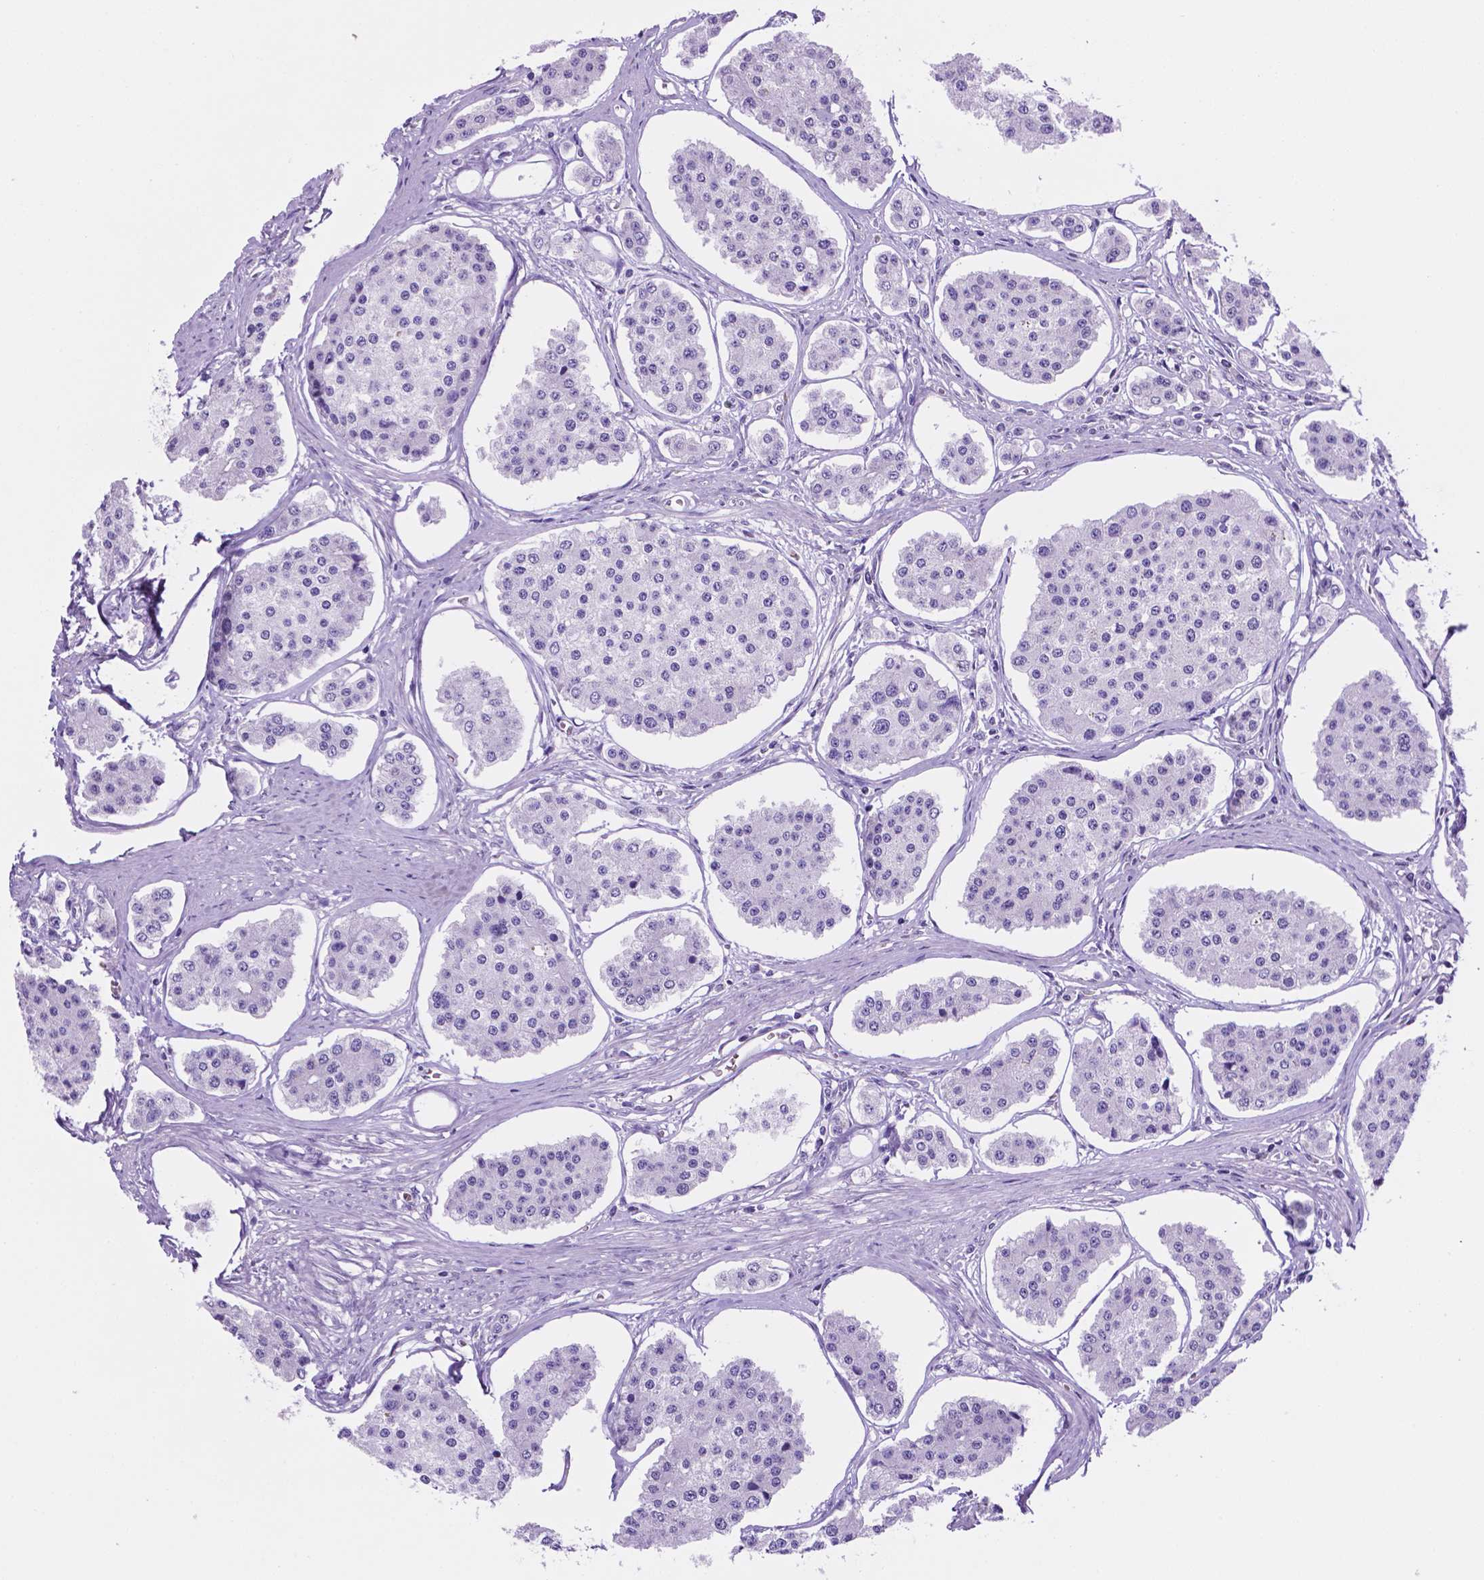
{"staining": {"intensity": "negative", "quantity": "none", "location": "none"}, "tissue": "carcinoid", "cell_type": "Tumor cells", "image_type": "cancer", "snomed": [{"axis": "morphology", "description": "Carcinoid, malignant, NOS"}, {"axis": "topography", "description": "Small intestine"}], "caption": "Immunohistochemical staining of human carcinoid demonstrates no significant positivity in tumor cells.", "gene": "SPDYA", "patient": {"sex": "female", "age": 65}}